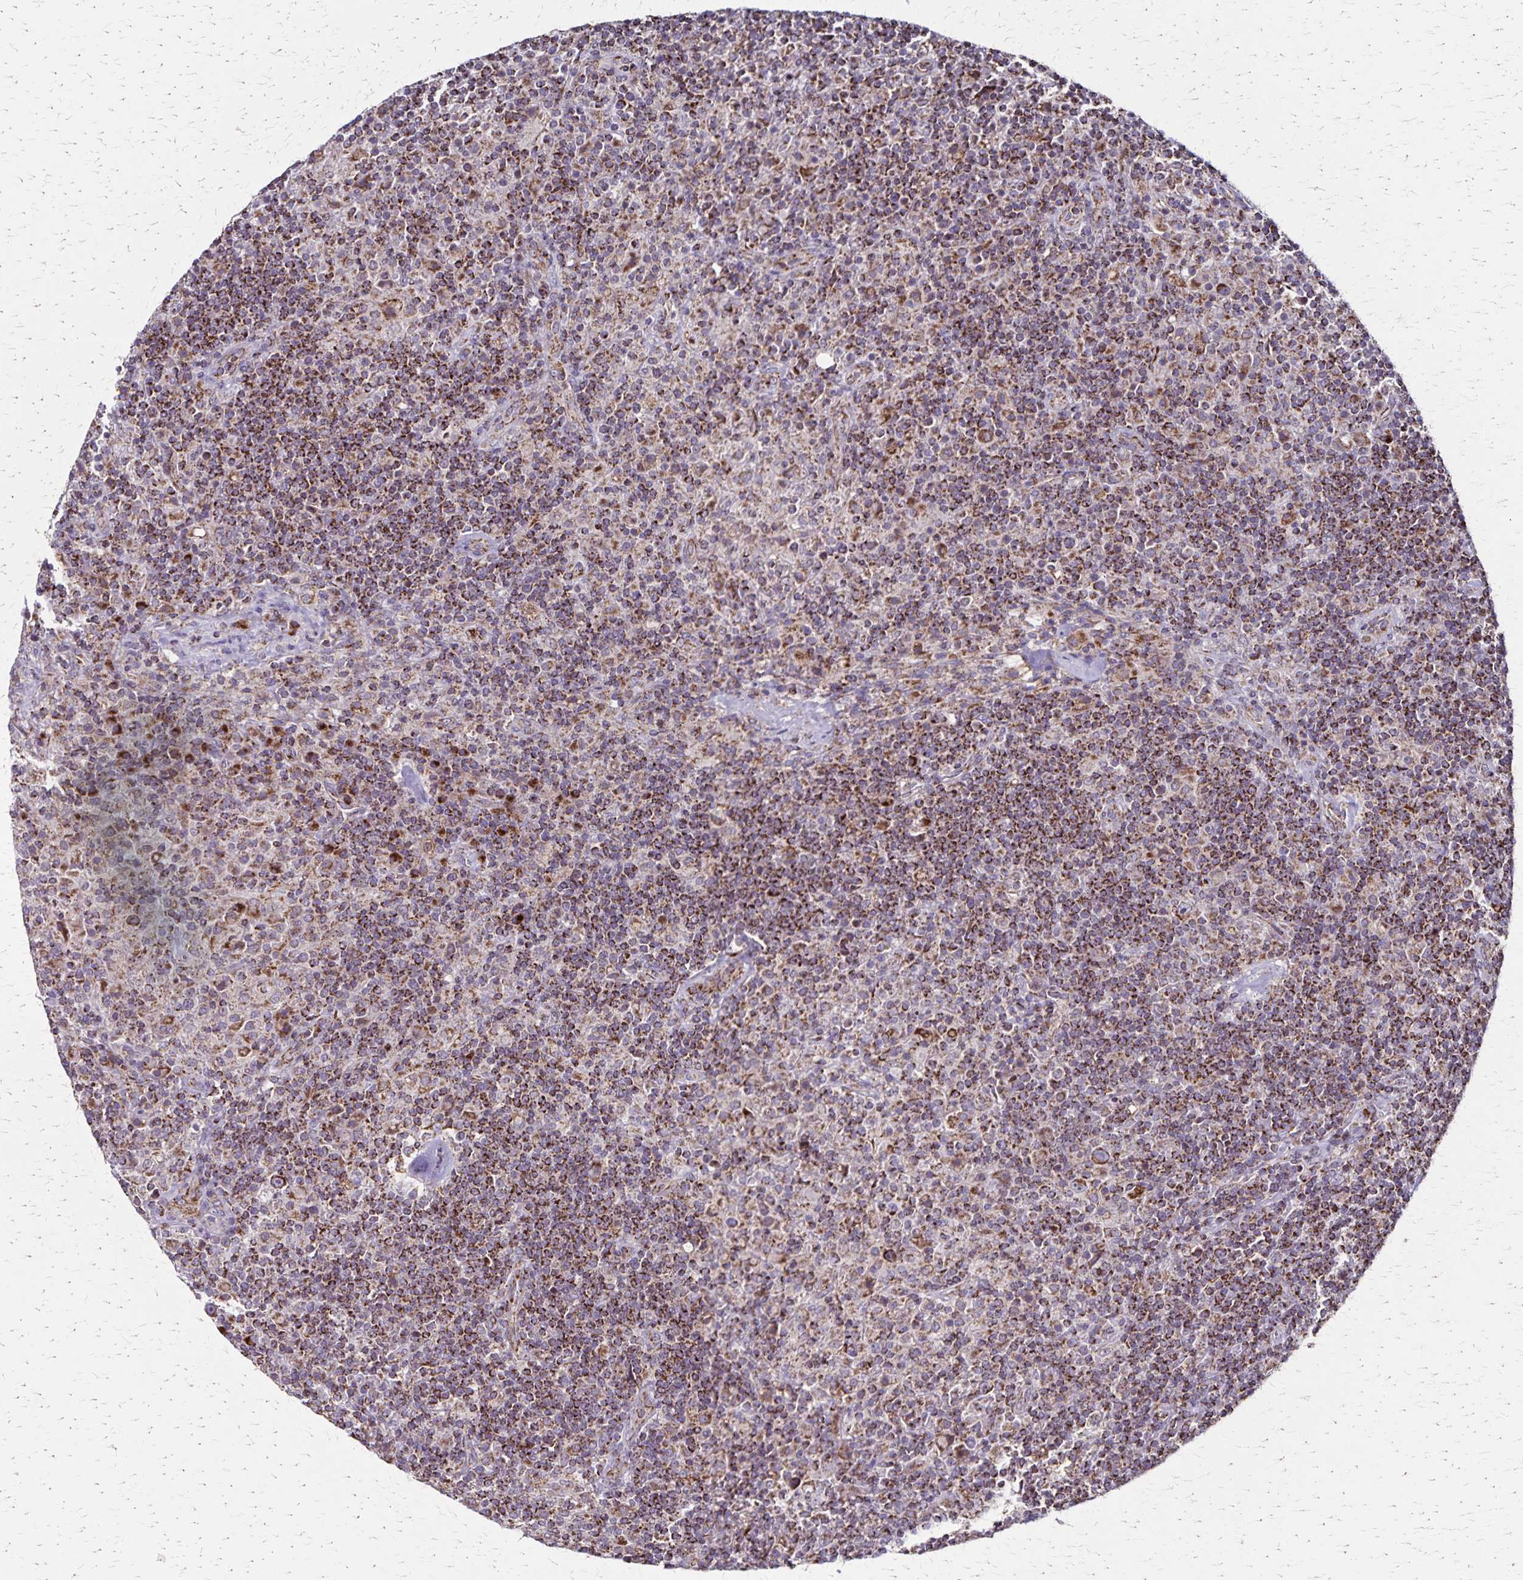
{"staining": {"intensity": "strong", "quantity": ">75%", "location": "cytoplasmic/membranous"}, "tissue": "lymphoma", "cell_type": "Tumor cells", "image_type": "cancer", "snomed": [{"axis": "morphology", "description": "Hodgkin's disease, NOS"}, {"axis": "topography", "description": "Lymph node"}], "caption": "About >75% of tumor cells in human Hodgkin's disease reveal strong cytoplasmic/membranous protein positivity as visualized by brown immunohistochemical staining.", "gene": "NFS1", "patient": {"sex": "male", "age": 70}}